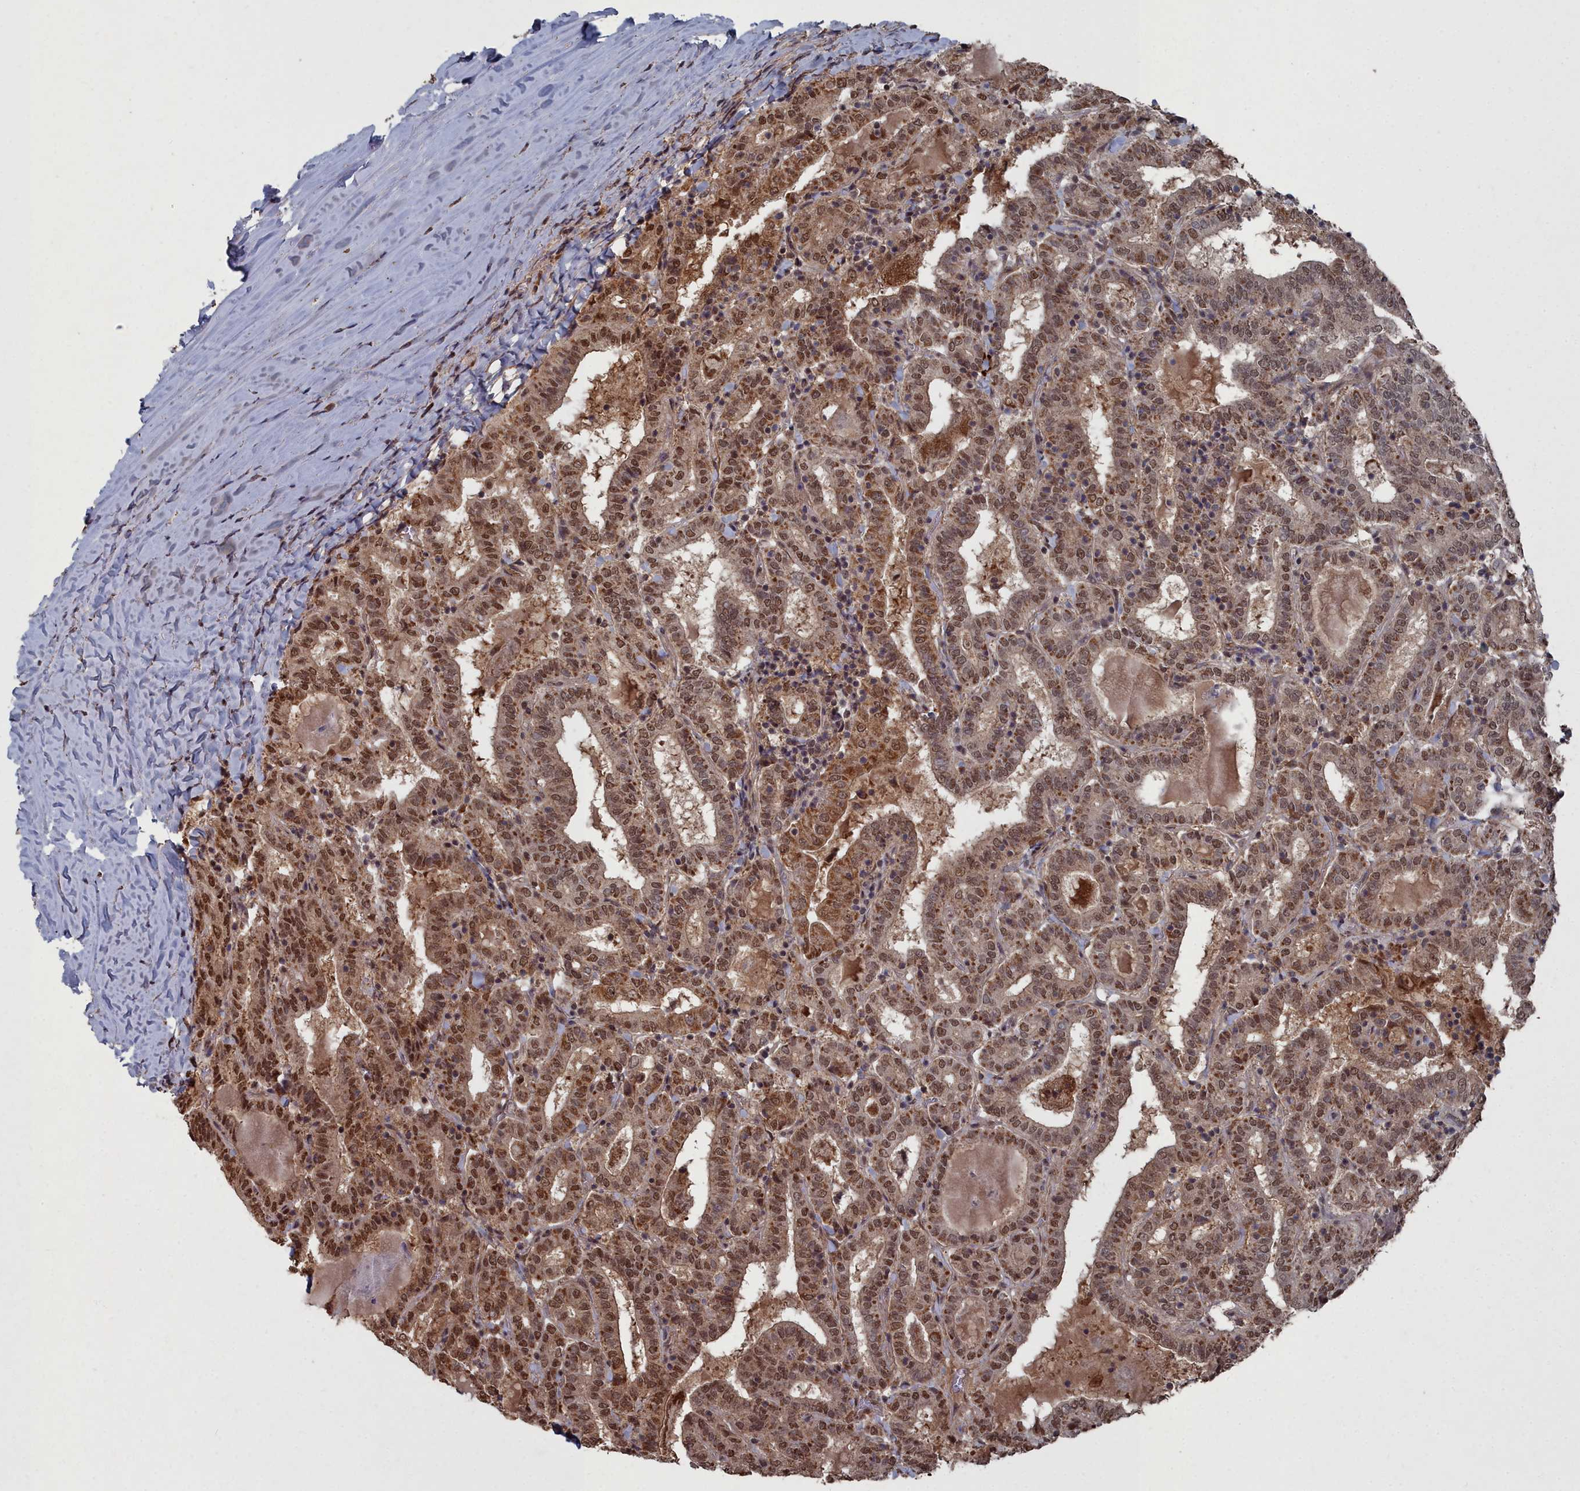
{"staining": {"intensity": "moderate", "quantity": ">75%", "location": "cytoplasmic/membranous,nuclear"}, "tissue": "thyroid cancer", "cell_type": "Tumor cells", "image_type": "cancer", "snomed": [{"axis": "morphology", "description": "Papillary adenocarcinoma, NOS"}, {"axis": "topography", "description": "Thyroid gland"}], "caption": "High-power microscopy captured an IHC photomicrograph of thyroid cancer (papillary adenocarcinoma), revealing moderate cytoplasmic/membranous and nuclear staining in about >75% of tumor cells.", "gene": "CCNP", "patient": {"sex": "female", "age": 72}}